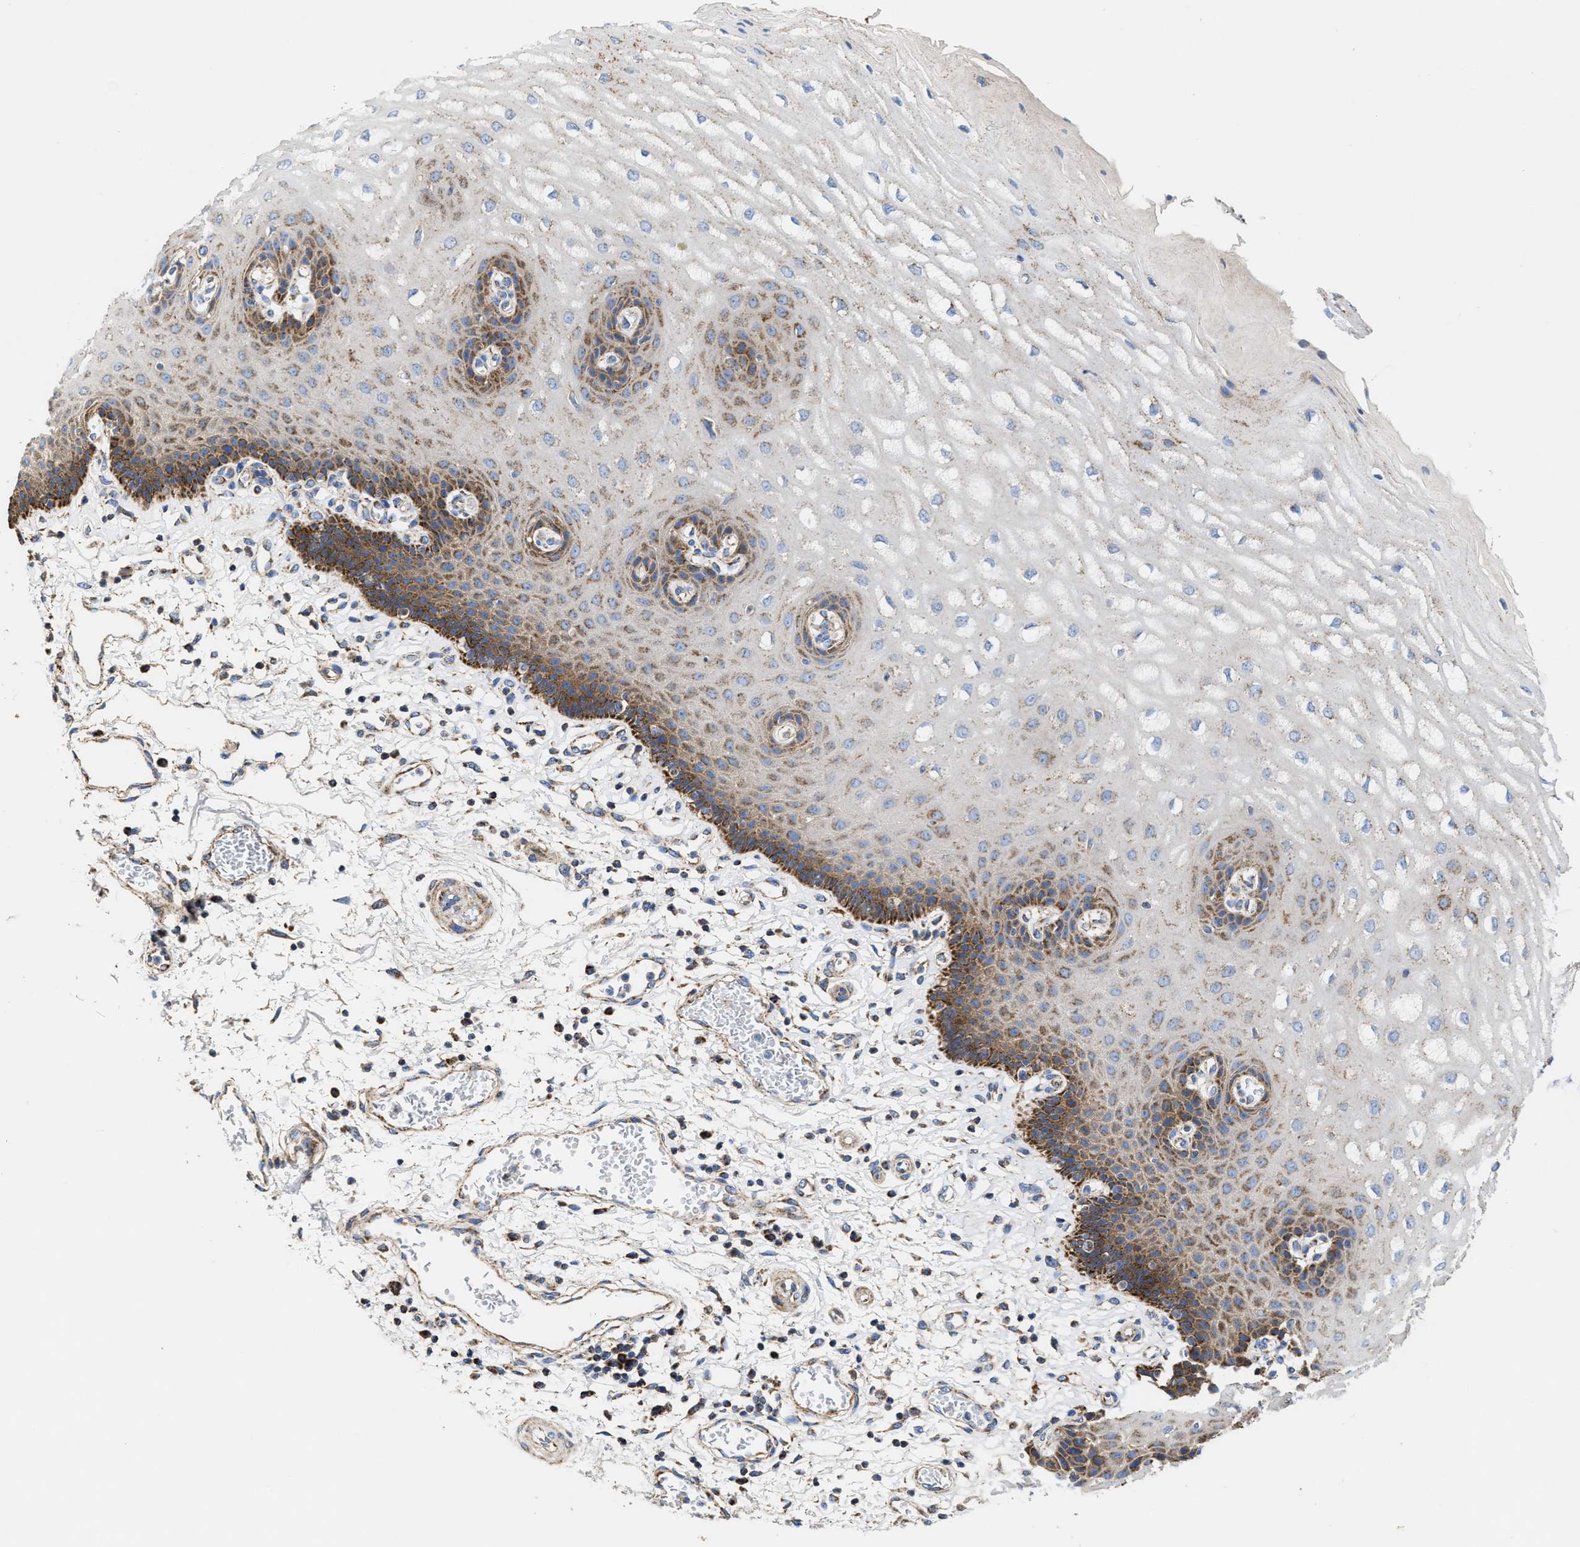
{"staining": {"intensity": "moderate", "quantity": ">75%", "location": "cytoplasmic/membranous"}, "tissue": "esophagus", "cell_type": "Squamous epithelial cells", "image_type": "normal", "snomed": [{"axis": "morphology", "description": "Normal tissue, NOS"}, {"axis": "topography", "description": "Esophagus"}], "caption": "Human esophagus stained with a brown dye reveals moderate cytoplasmic/membranous positive staining in approximately >75% of squamous epithelial cells.", "gene": "MECR", "patient": {"sex": "male", "age": 54}}